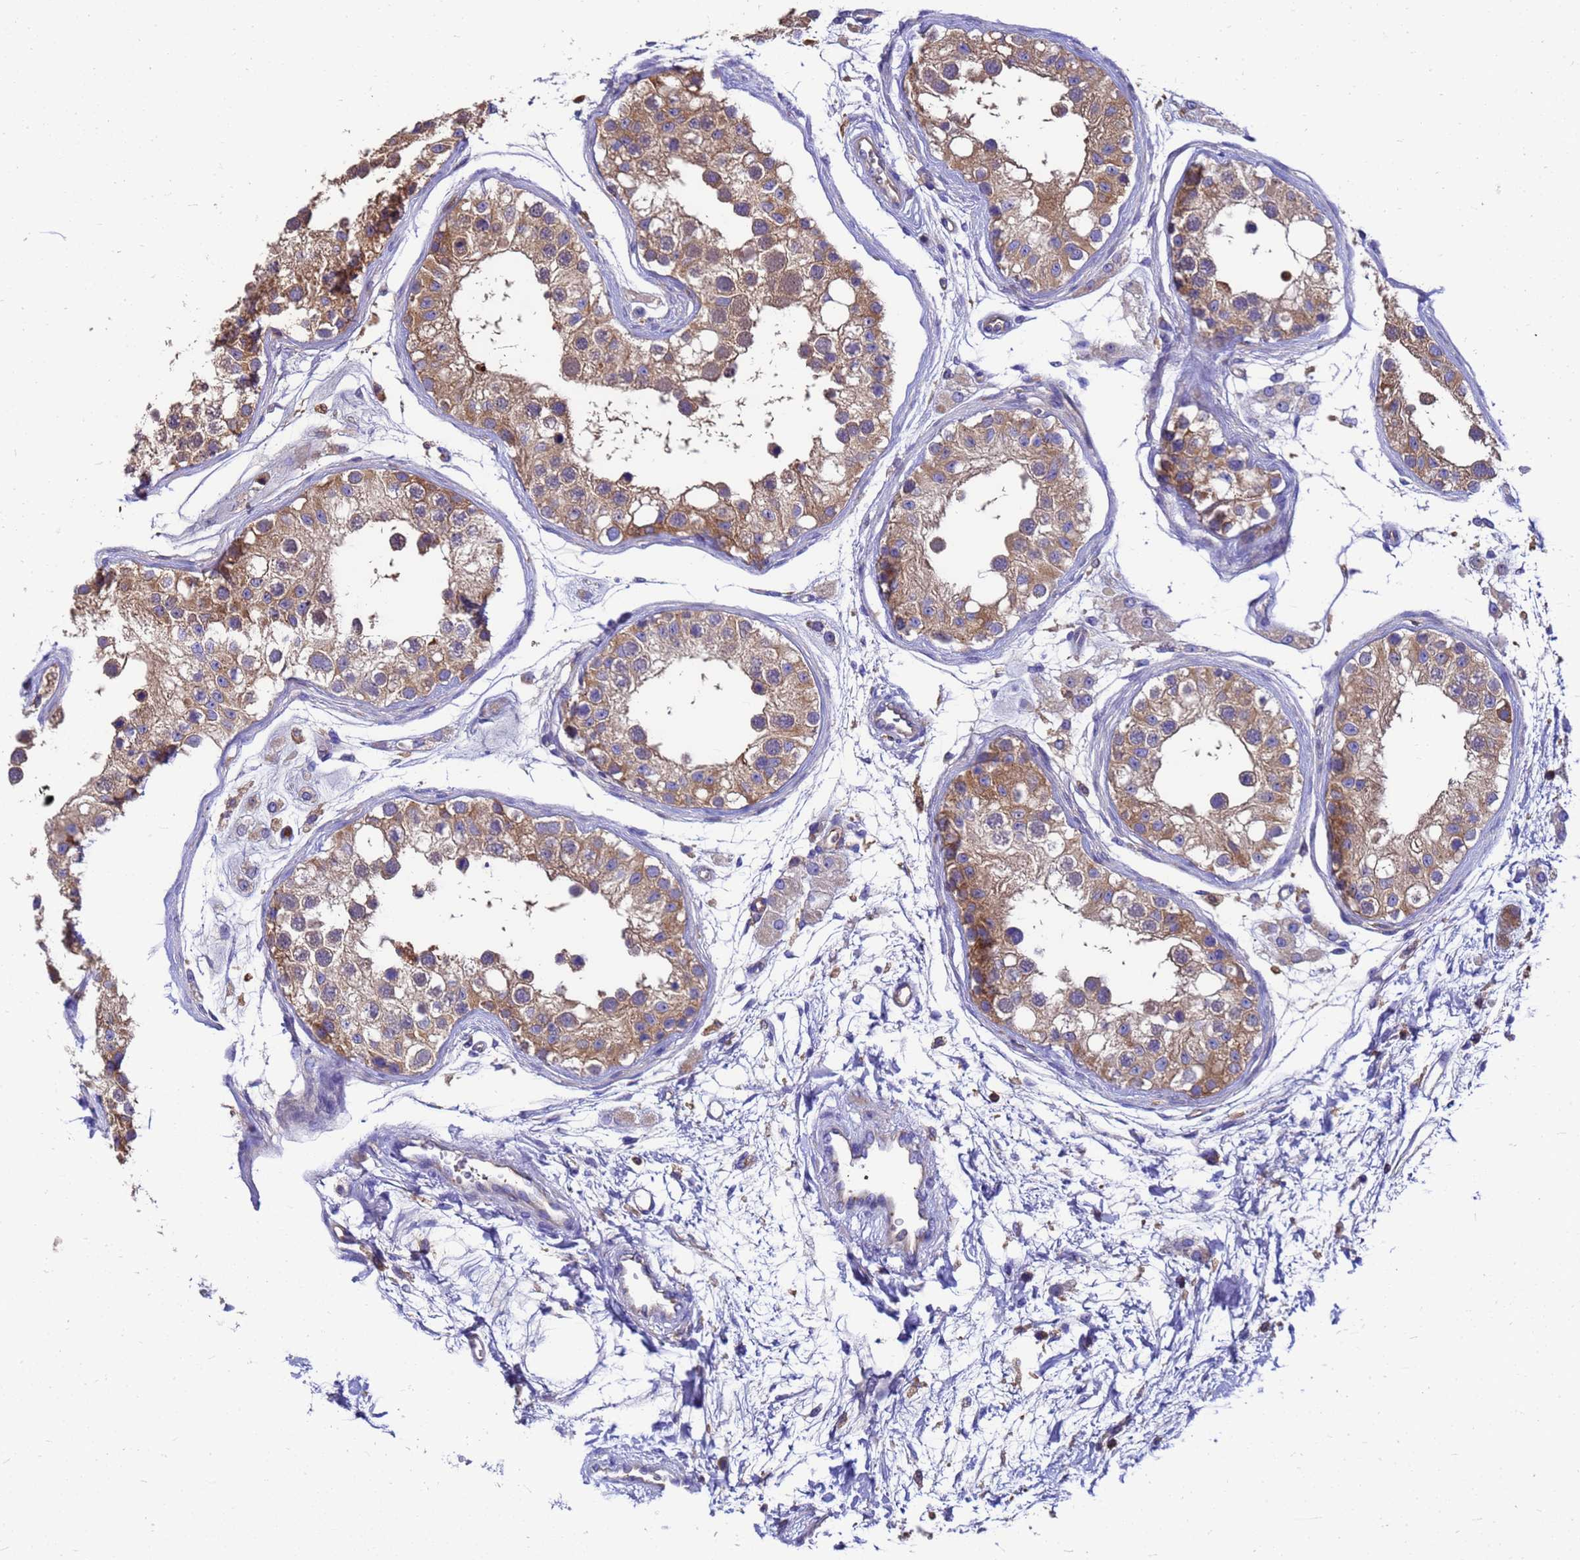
{"staining": {"intensity": "moderate", "quantity": "25%-75%", "location": "cytoplasmic/membranous"}, "tissue": "testis", "cell_type": "Cells in seminiferous ducts", "image_type": "normal", "snomed": [{"axis": "morphology", "description": "Normal tissue, NOS"}, {"axis": "morphology", "description": "Adenocarcinoma, metastatic, NOS"}, {"axis": "topography", "description": "Testis"}], "caption": "Brown immunohistochemical staining in normal testis displays moderate cytoplasmic/membranous positivity in approximately 25%-75% of cells in seminiferous ducts. (brown staining indicates protein expression, while blue staining denotes nuclei).", "gene": "ZNF235", "patient": {"sex": "male", "age": 26}}